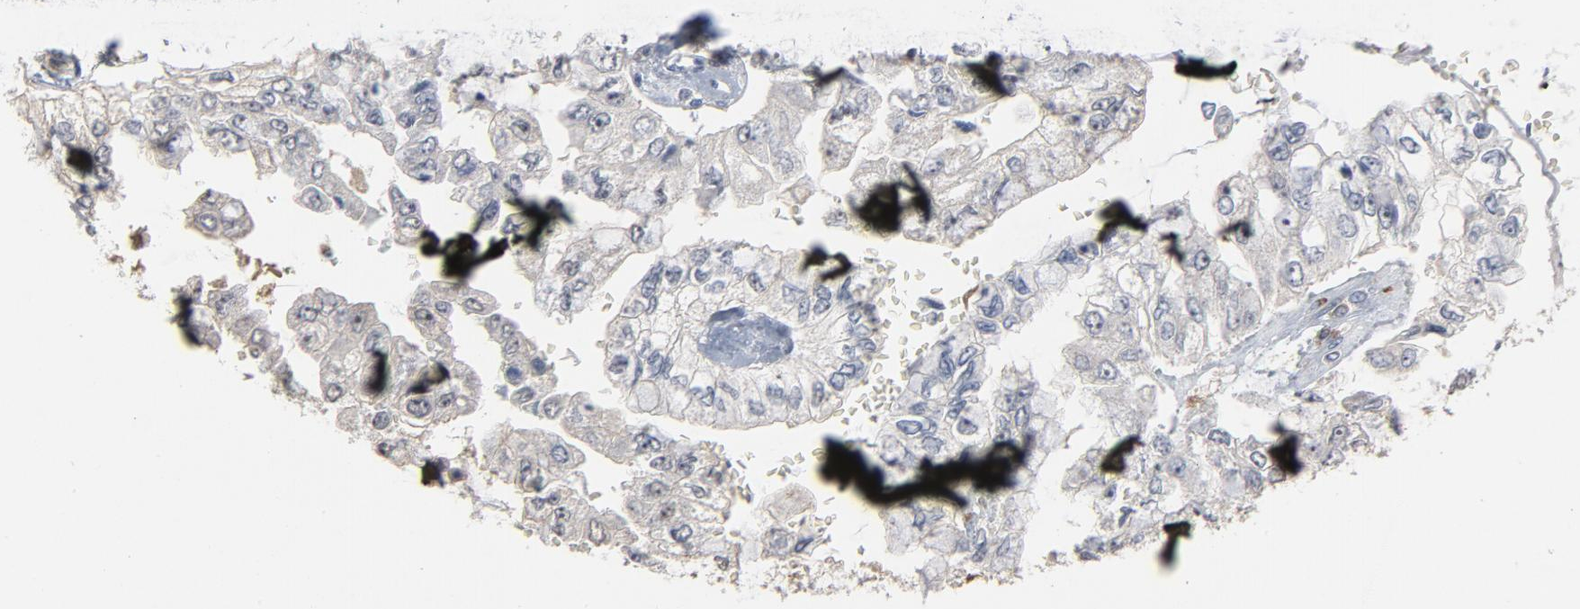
{"staining": {"intensity": "negative", "quantity": "none", "location": "none"}, "tissue": "liver cancer", "cell_type": "Tumor cells", "image_type": "cancer", "snomed": [{"axis": "morphology", "description": "Cholangiocarcinoma"}, {"axis": "topography", "description": "Liver"}], "caption": "This is a micrograph of IHC staining of liver cancer, which shows no expression in tumor cells.", "gene": "POMT2", "patient": {"sex": "female", "age": 79}}